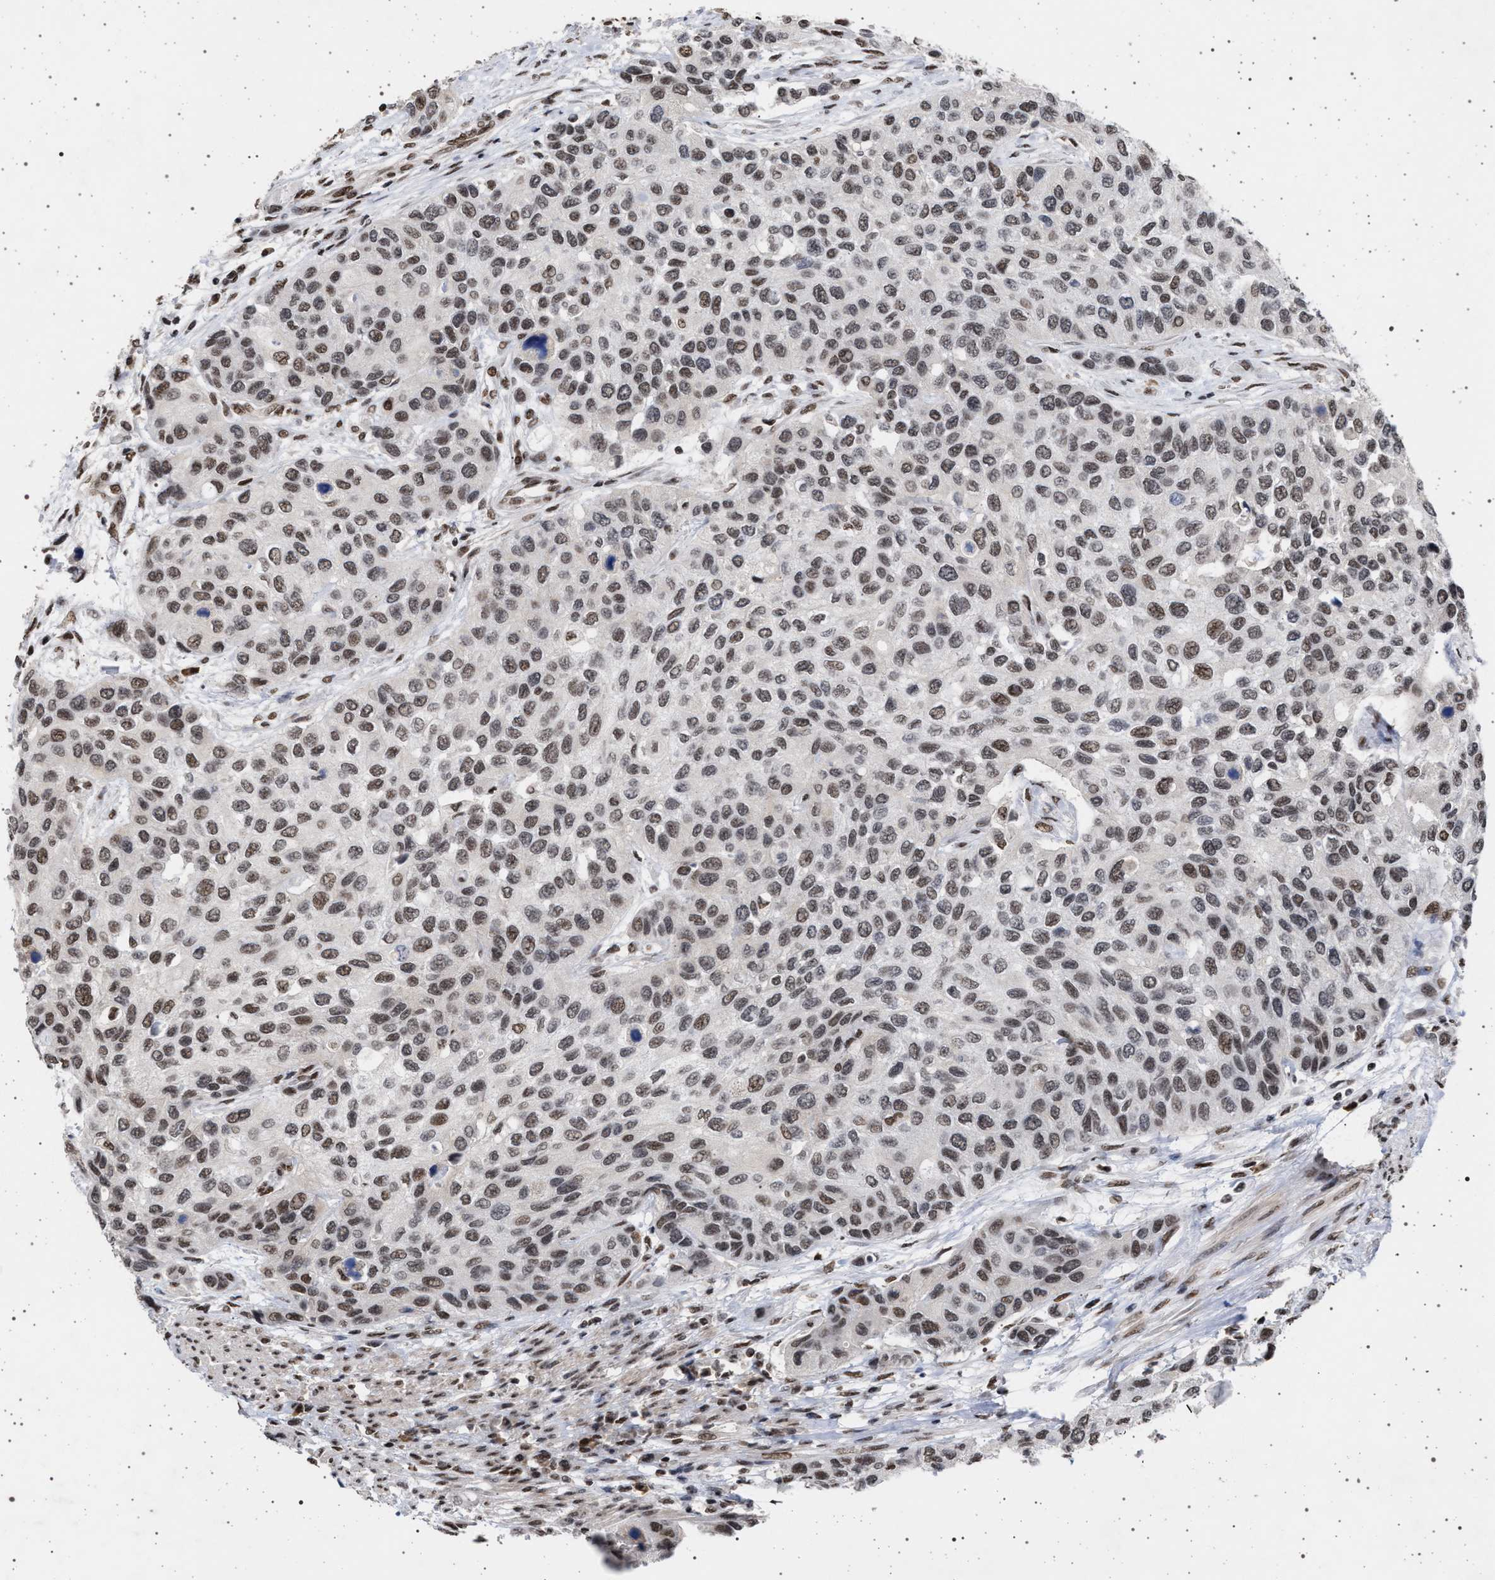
{"staining": {"intensity": "moderate", "quantity": ">75%", "location": "nuclear"}, "tissue": "urothelial cancer", "cell_type": "Tumor cells", "image_type": "cancer", "snomed": [{"axis": "morphology", "description": "Urothelial carcinoma, High grade"}, {"axis": "topography", "description": "Urinary bladder"}], "caption": "Human urothelial cancer stained for a protein (brown) reveals moderate nuclear positive positivity in about >75% of tumor cells.", "gene": "PHF12", "patient": {"sex": "female", "age": 56}}